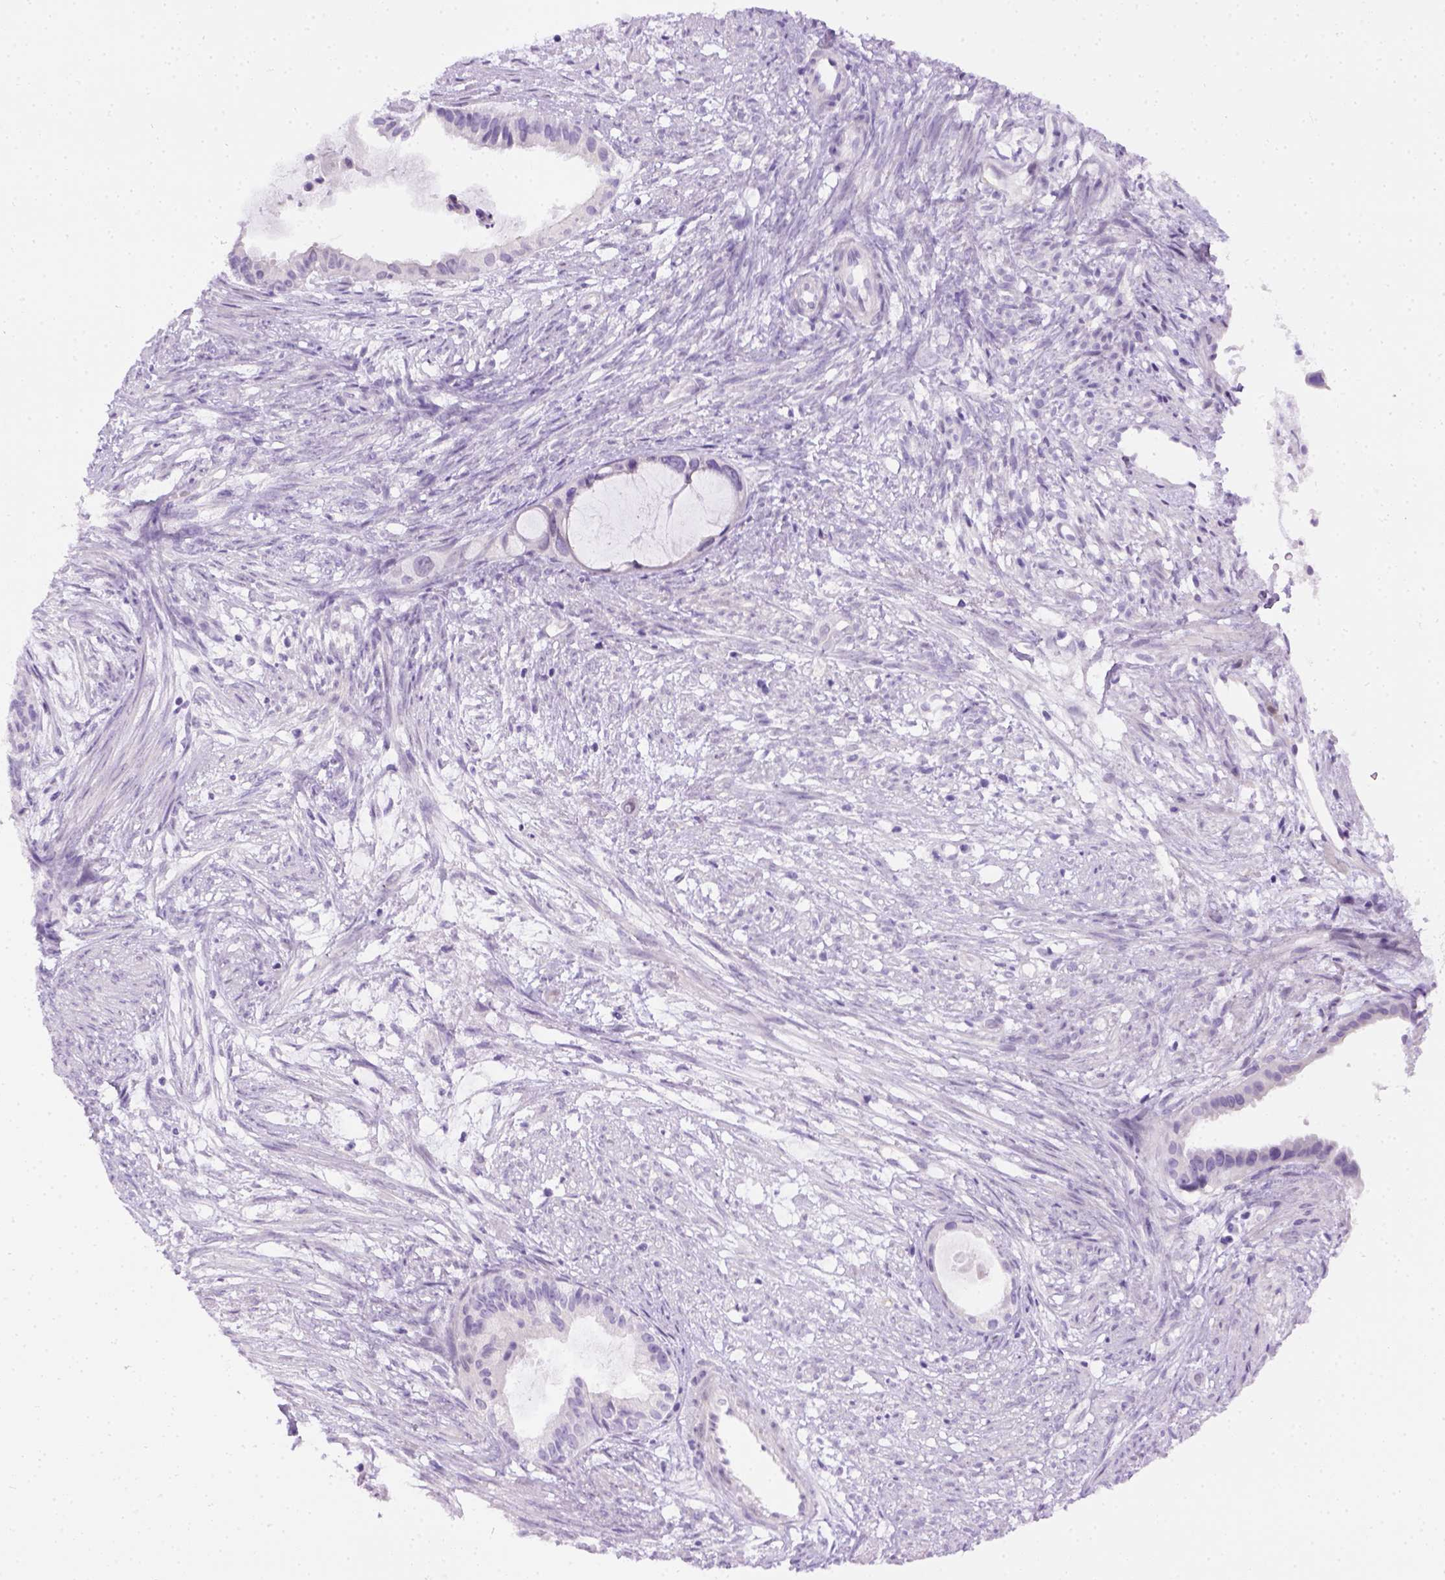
{"staining": {"intensity": "negative", "quantity": "none", "location": "none"}, "tissue": "endometrial cancer", "cell_type": "Tumor cells", "image_type": "cancer", "snomed": [{"axis": "morphology", "description": "Adenocarcinoma, NOS"}, {"axis": "topography", "description": "Endometrium"}], "caption": "The histopathology image displays no staining of tumor cells in endometrial cancer (adenocarcinoma).", "gene": "FAM184B", "patient": {"sex": "female", "age": 86}}